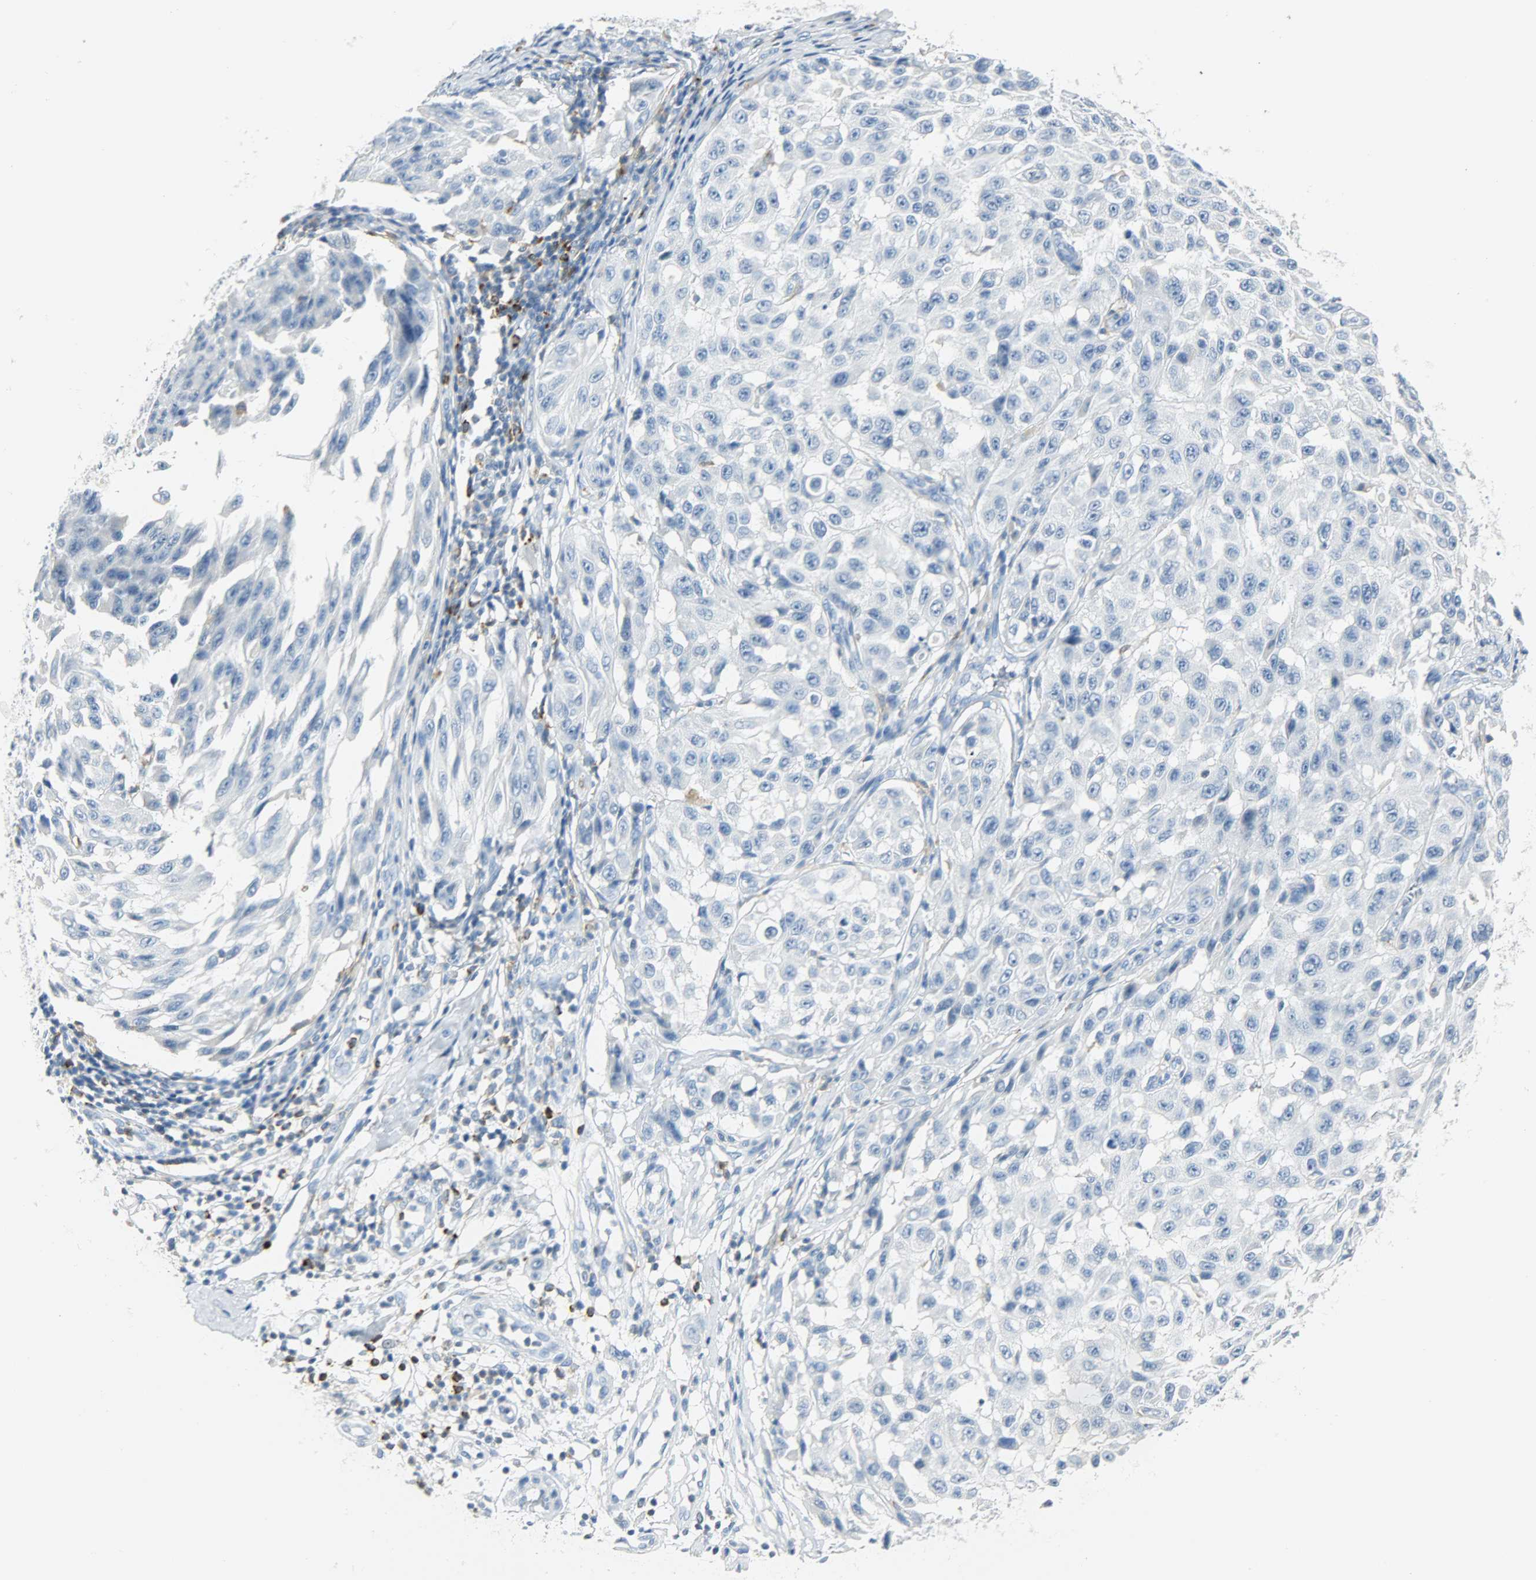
{"staining": {"intensity": "negative", "quantity": "none", "location": "none"}, "tissue": "melanoma", "cell_type": "Tumor cells", "image_type": "cancer", "snomed": [{"axis": "morphology", "description": "Malignant melanoma, NOS"}, {"axis": "topography", "description": "Skin"}], "caption": "Immunohistochemistry (IHC) micrograph of neoplastic tissue: malignant melanoma stained with DAB exhibits no significant protein expression in tumor cells.", "gene": "PTPN6", "patient": {"sex": "male", "age": 30}}